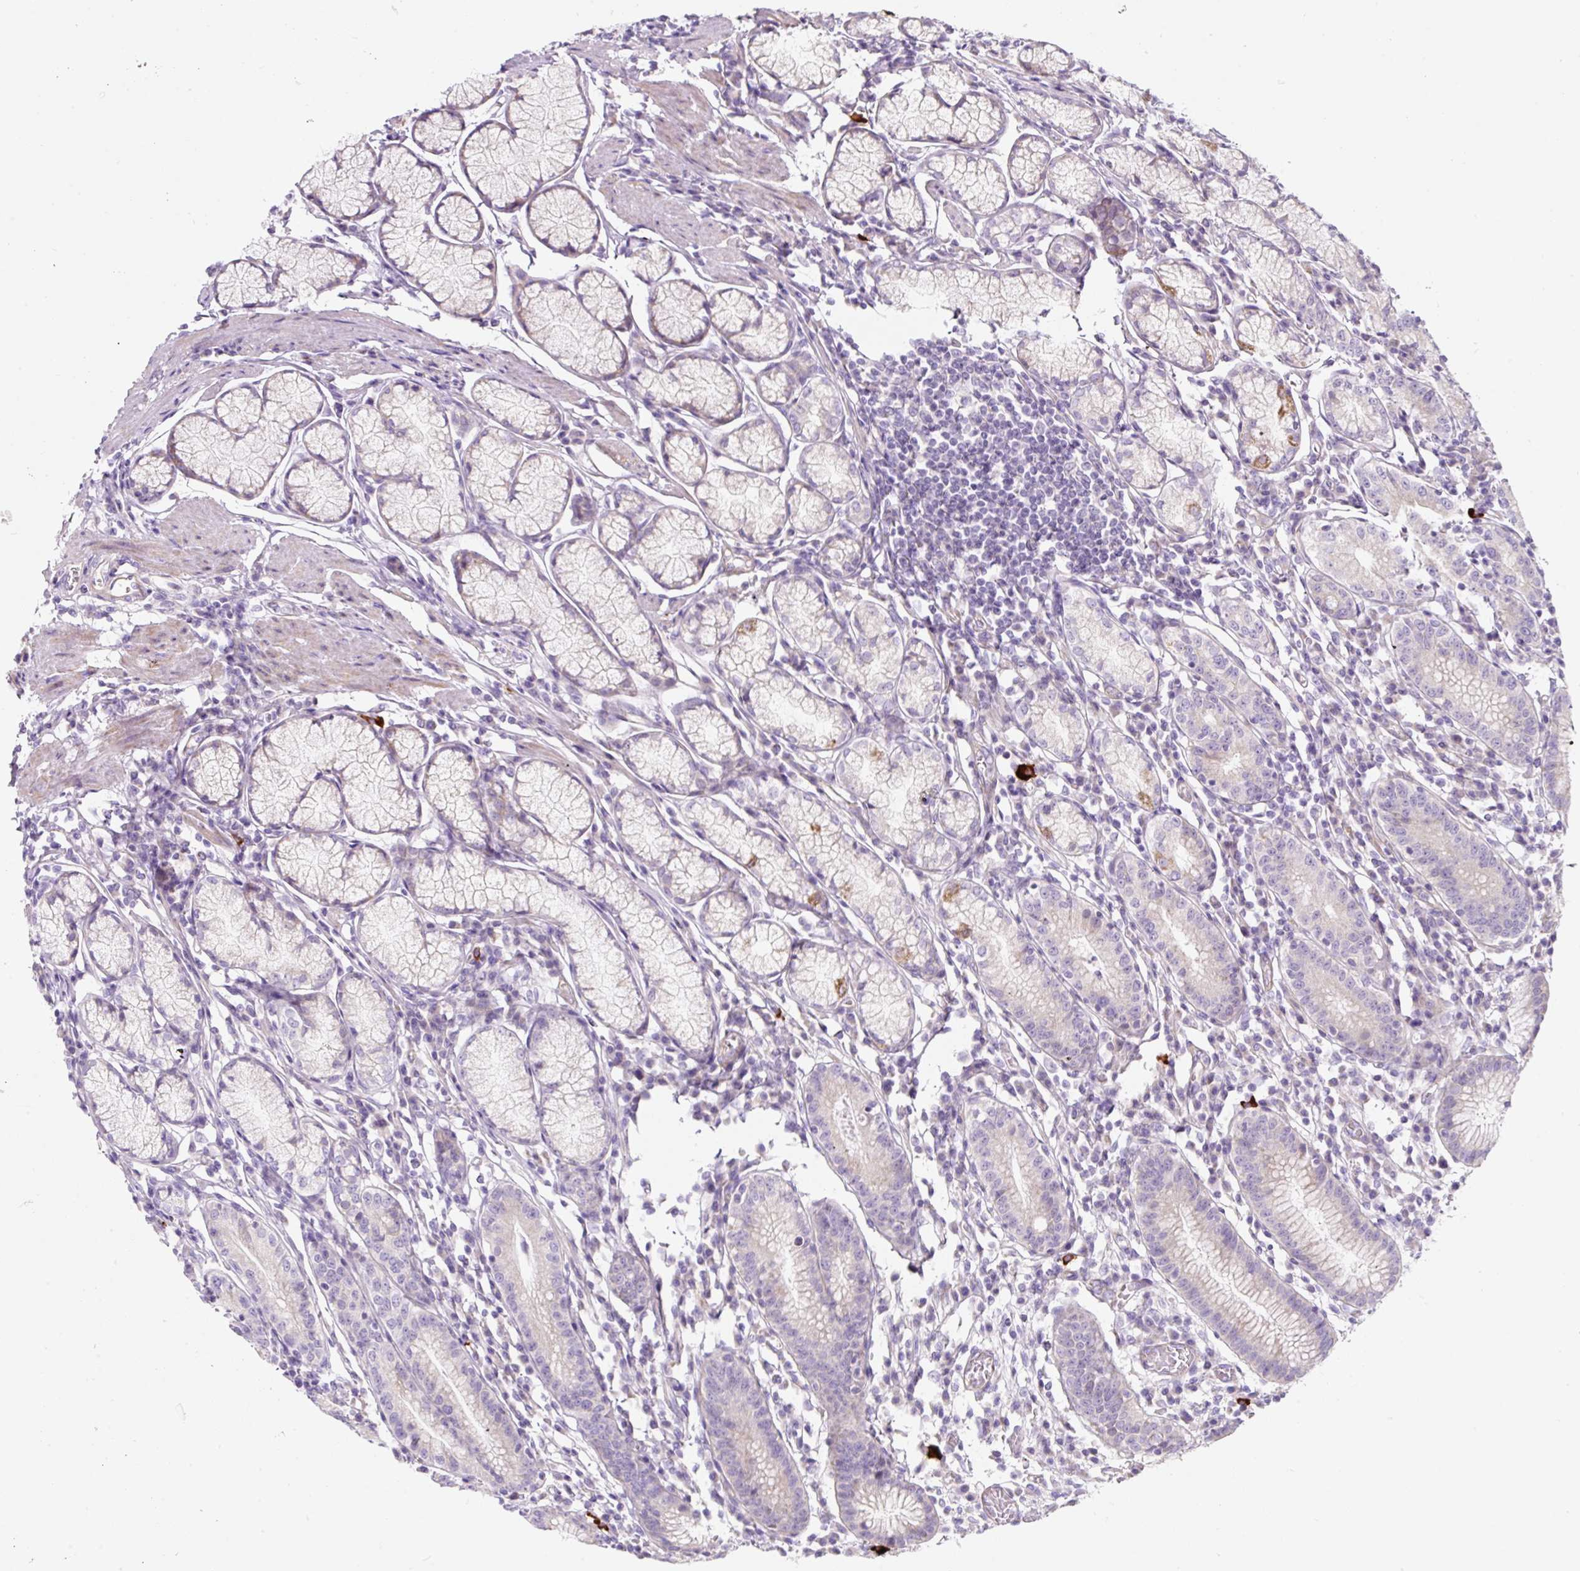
{"staining": {"intensity": "moderate", "quantity": "25%-75%", "location": "cytoplasmic/membranous"}, "tissue": "stomach", "cell_type": "Glandular cells", "image_type": "normal", "snomed": [{"axis": "morphology", "description": "Normal tissue, NOS"}, {"axis": "topography", "description": "Stomach"}], "caption": "The image demonstrates immunohistochemical staining of unremarkable stomach. There is moderate cytoplasmic/membranous staining is appreciated in about 25%-75% of glandular cells. (Brightfield microscopy of DAB IHC at high magnification).", "gene": "ERAP2", "patient": {"sex": "male", "age": 55}}